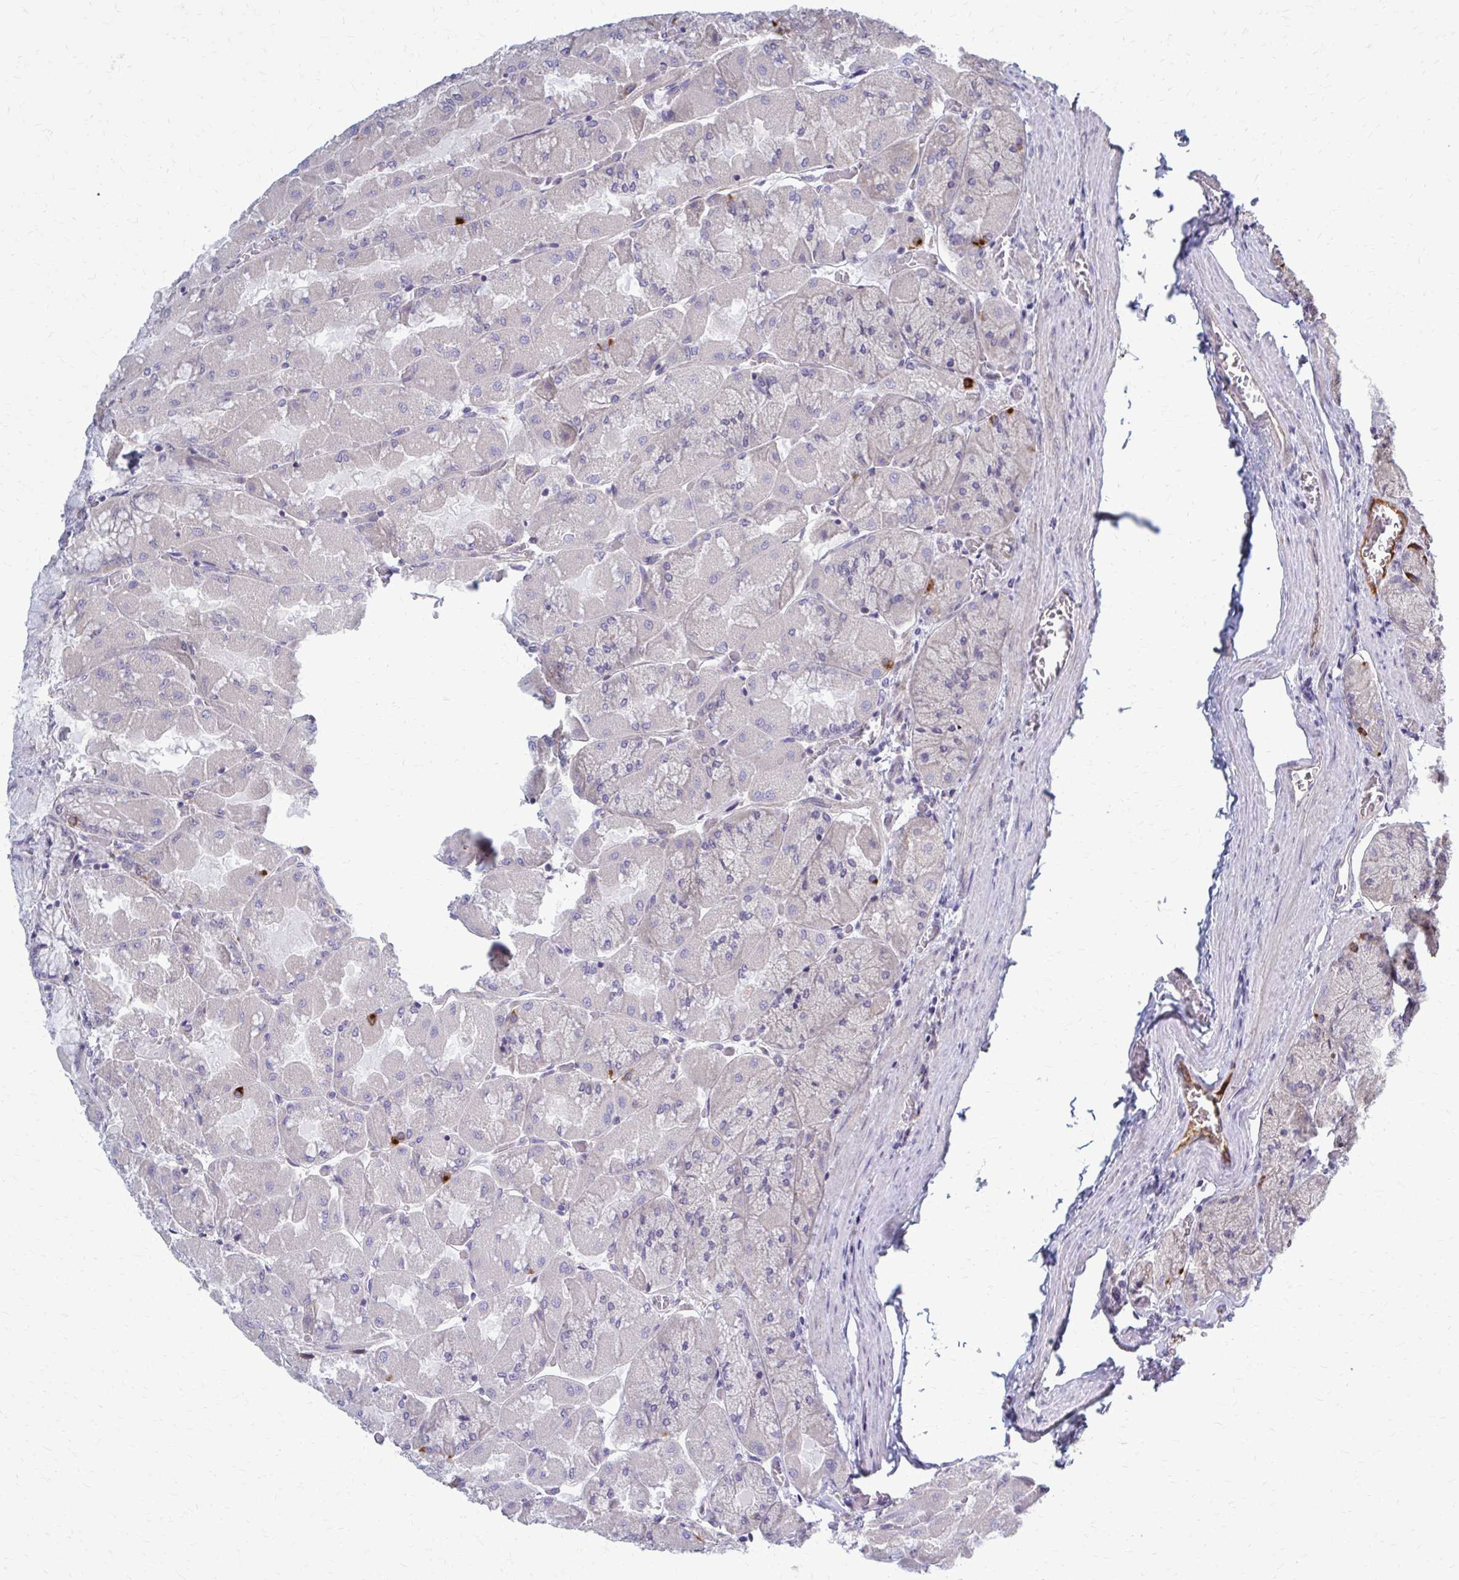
{"staining": {"intensity": "weak", "quantity": "<25%", "location": "cytoplasmic/membranous"}, "tissue": "stomach", "cell_type": "Glandular cells", "image_type": "normal", "snomed": [{"axis": "morphology", "description": "Normal tissue, NOS"}, {"axis": "topography", "description": "Stomach"}], "caption": "Immunohistochemistry micrograph of benign stomach stained for a protein (brown), which exhibits no positivity in glandular cells. (Brightfield microscopy of DAB (3,3'-diaminobenzidine) immunohistochemistry (IHC) at high magnification).", "gene": "MCRIP2", "patient": {"sex": "female", "age": 61}}